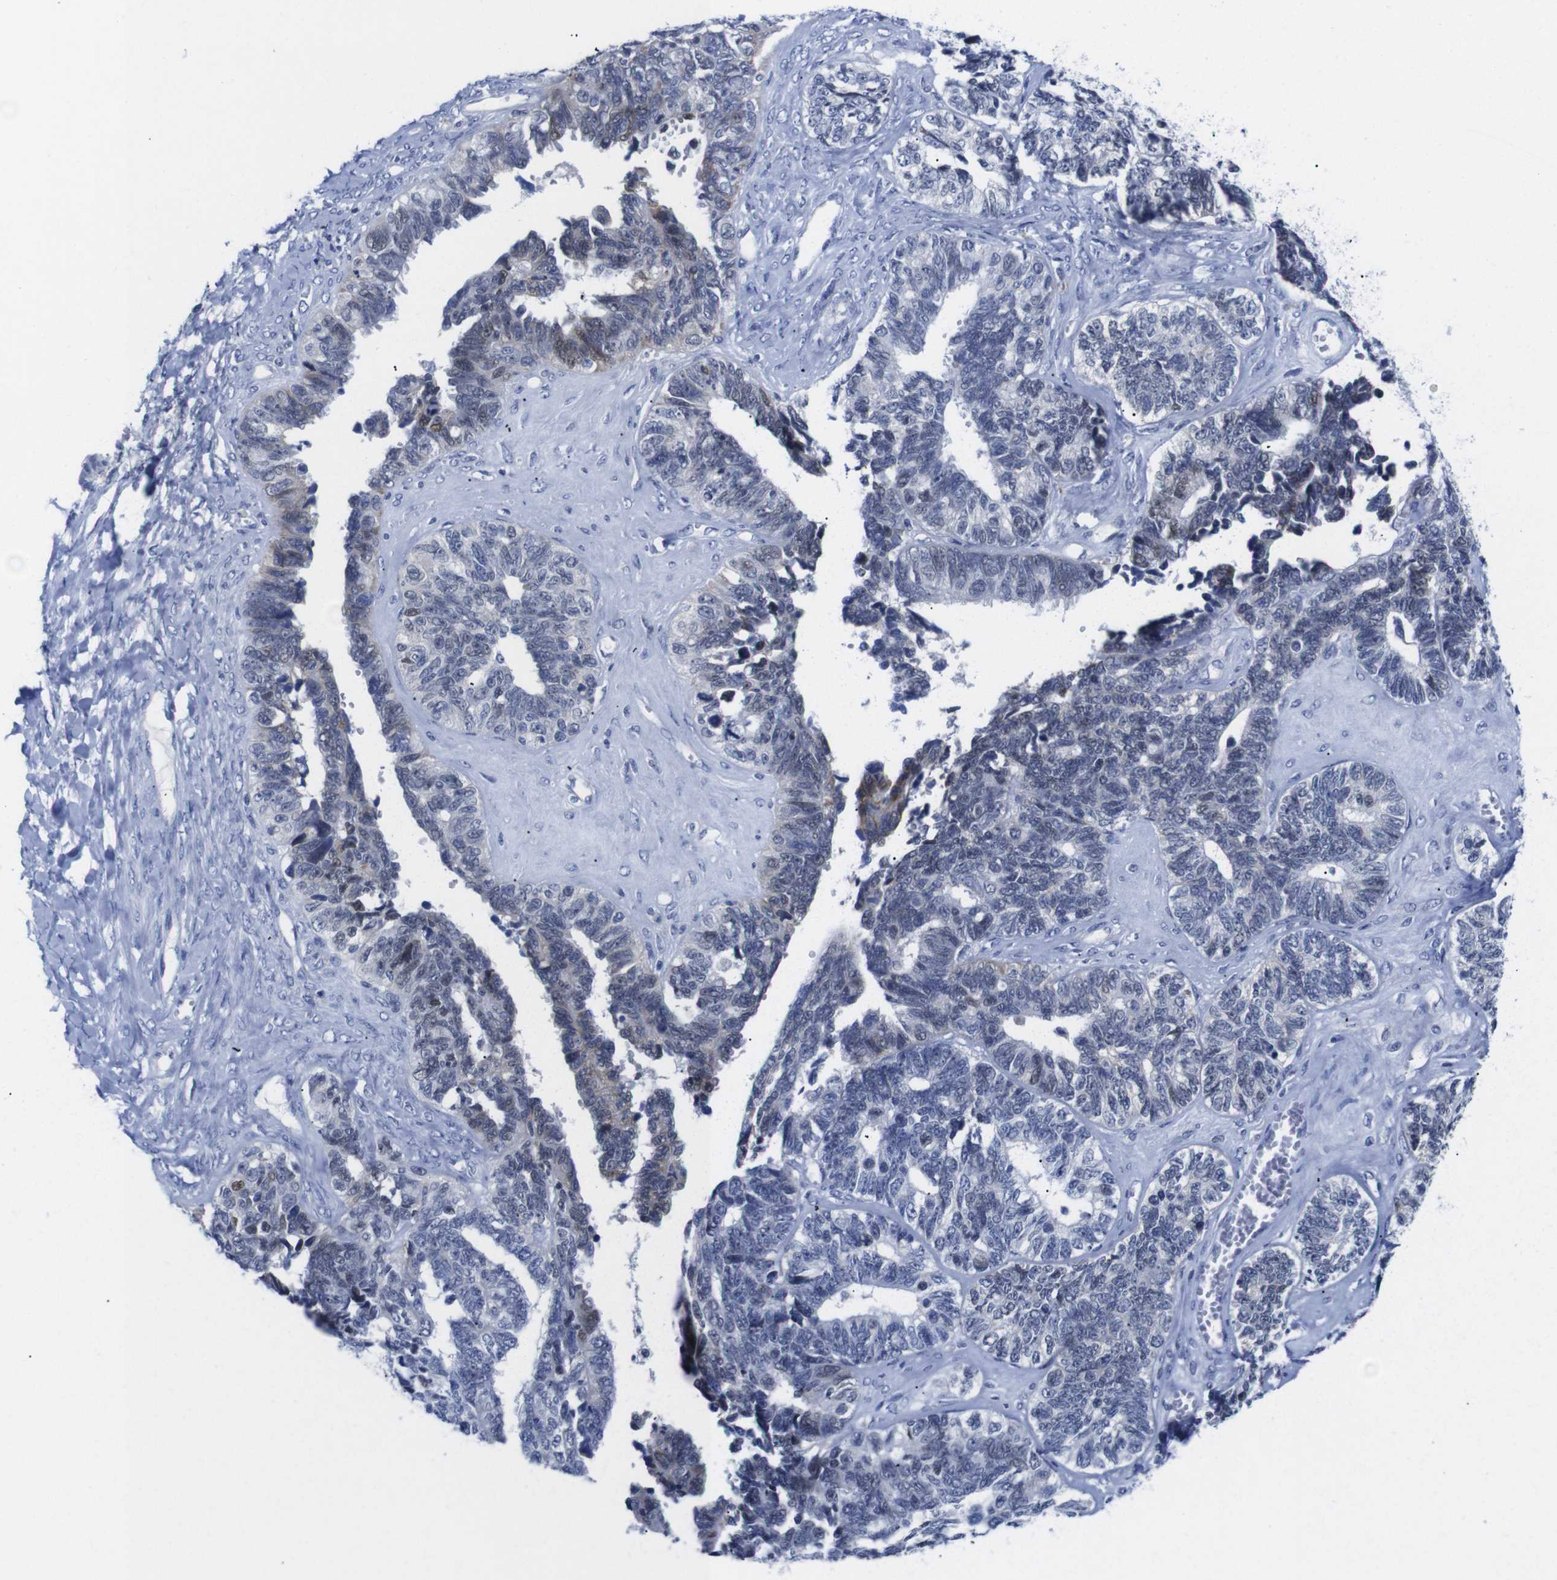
{"staining": {"intensity": "moderate", "quantity": "<25%", "location": "cytoplasmic/membranous,nuclear"}, "tissue": "ovarian cancer", "cell_type": "Tumor cells", "image_type": "cancer", "snomed": [{"axis": "morphology", "description": "Cystadenocarcinoma, serous, NOS"}, {"axis": "topography", "description": "Ovary"}], "caption": "Moderate cytoplasmic/membranous and nuclear positivity is appreciated in about <25% of tumor cells in ovarian cancer (serous cystadenocarcinoma).", "gene": "LRRC55", "patient": {"sex": "female", "age": 79}}